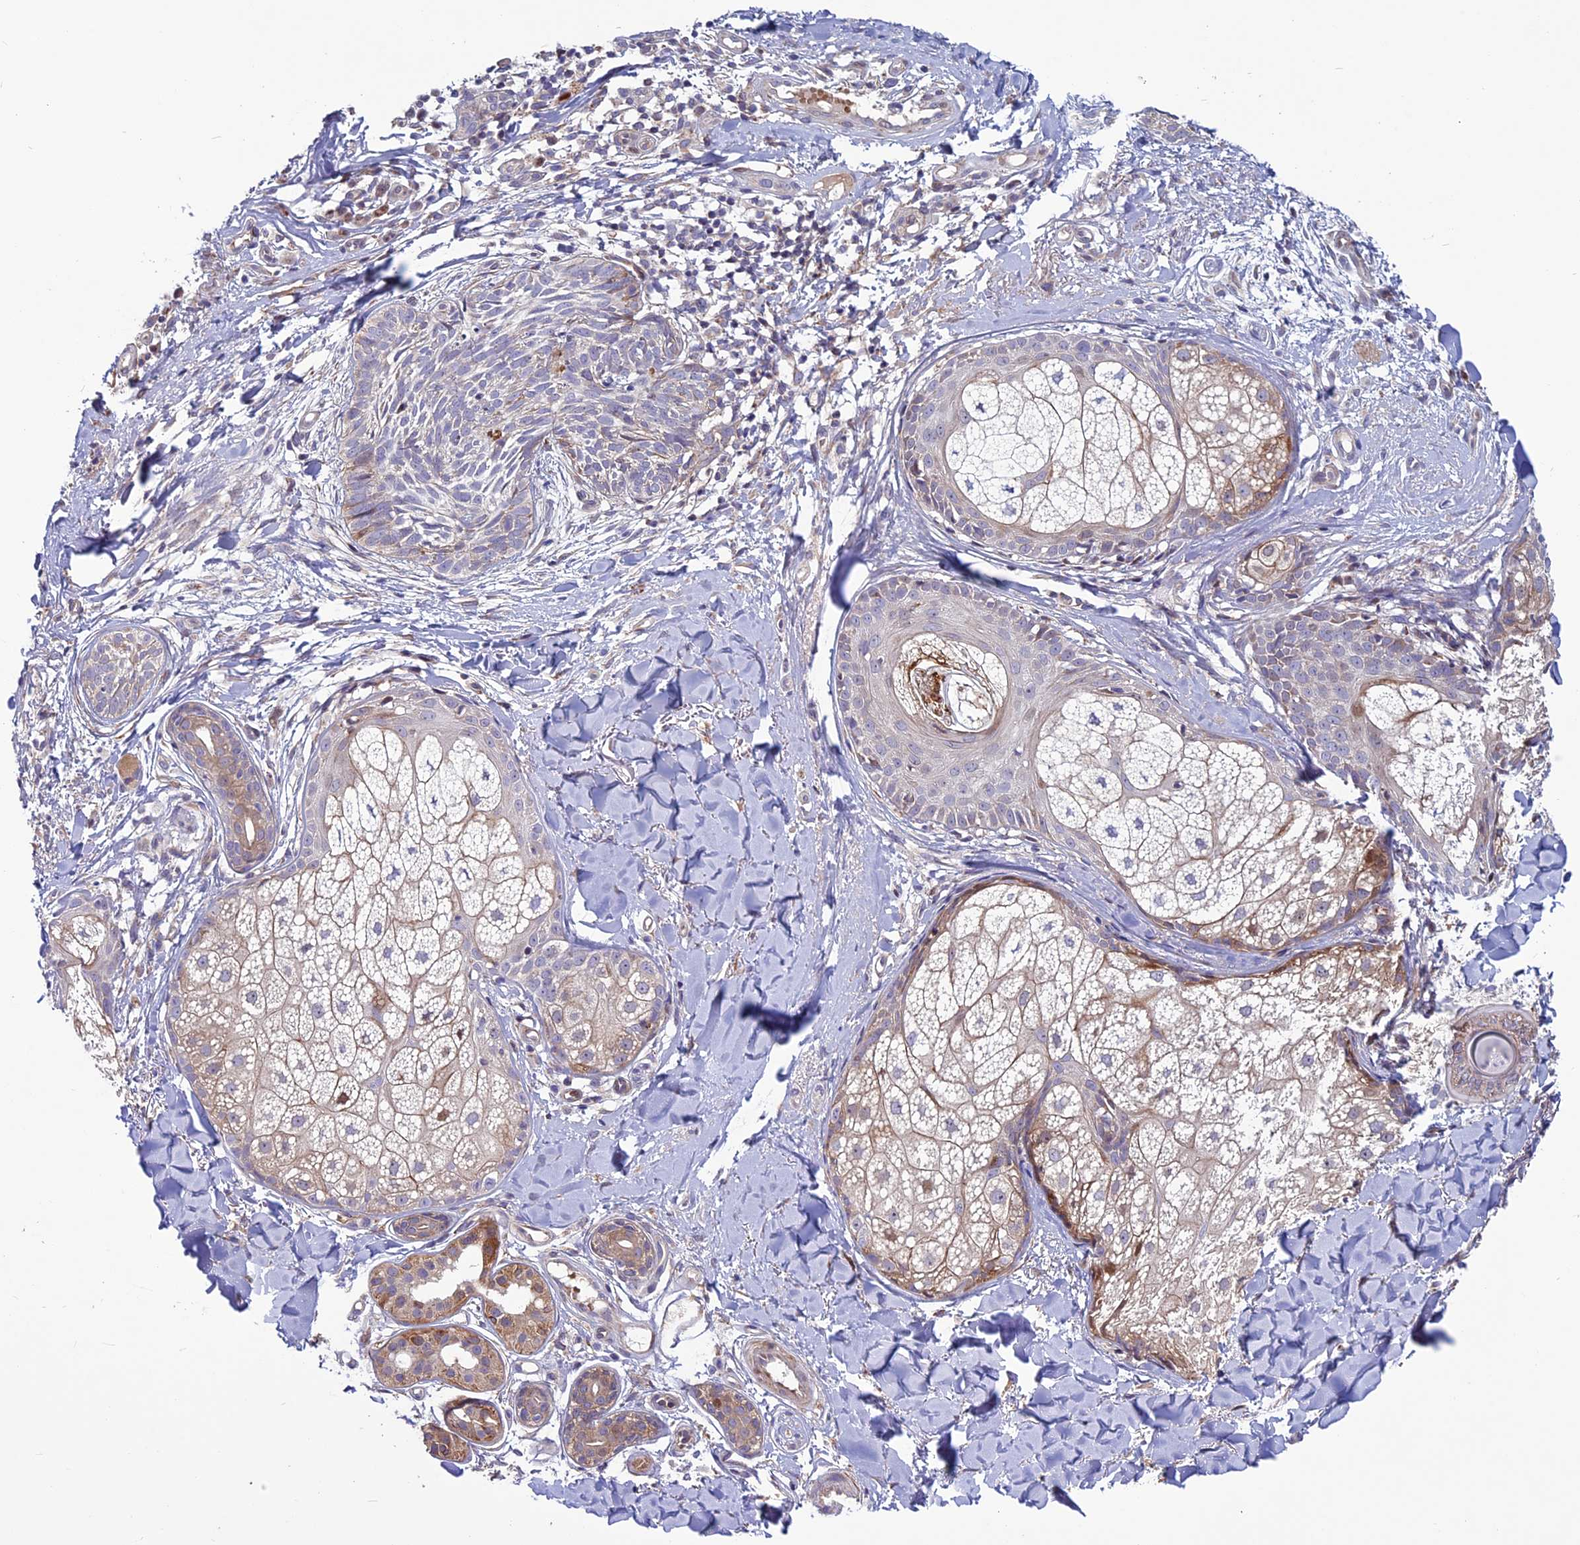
{"staining": {"intensity": "weak", "quantity": "<25%", "location": "cytoplasmic/membranous"}, "tissue": "skin cancer", "cell_type": "Tumor cells", "image_type": "cancer", "snomed": [{"axis": "morphology", "description": "Basal cell carcinoma"}, {"axis": "topography", "description": "Skin"}], "caption": "Immunohistochemistry image of neoplastic tissue: skin basal cell carcinoma stained with DAB reveals no significant protein staining in tumor cells. (DAB IHC with hematoxylin counter stain).", "gene": "MIEF2", "patient": {"sex": "female", "age": 61}}